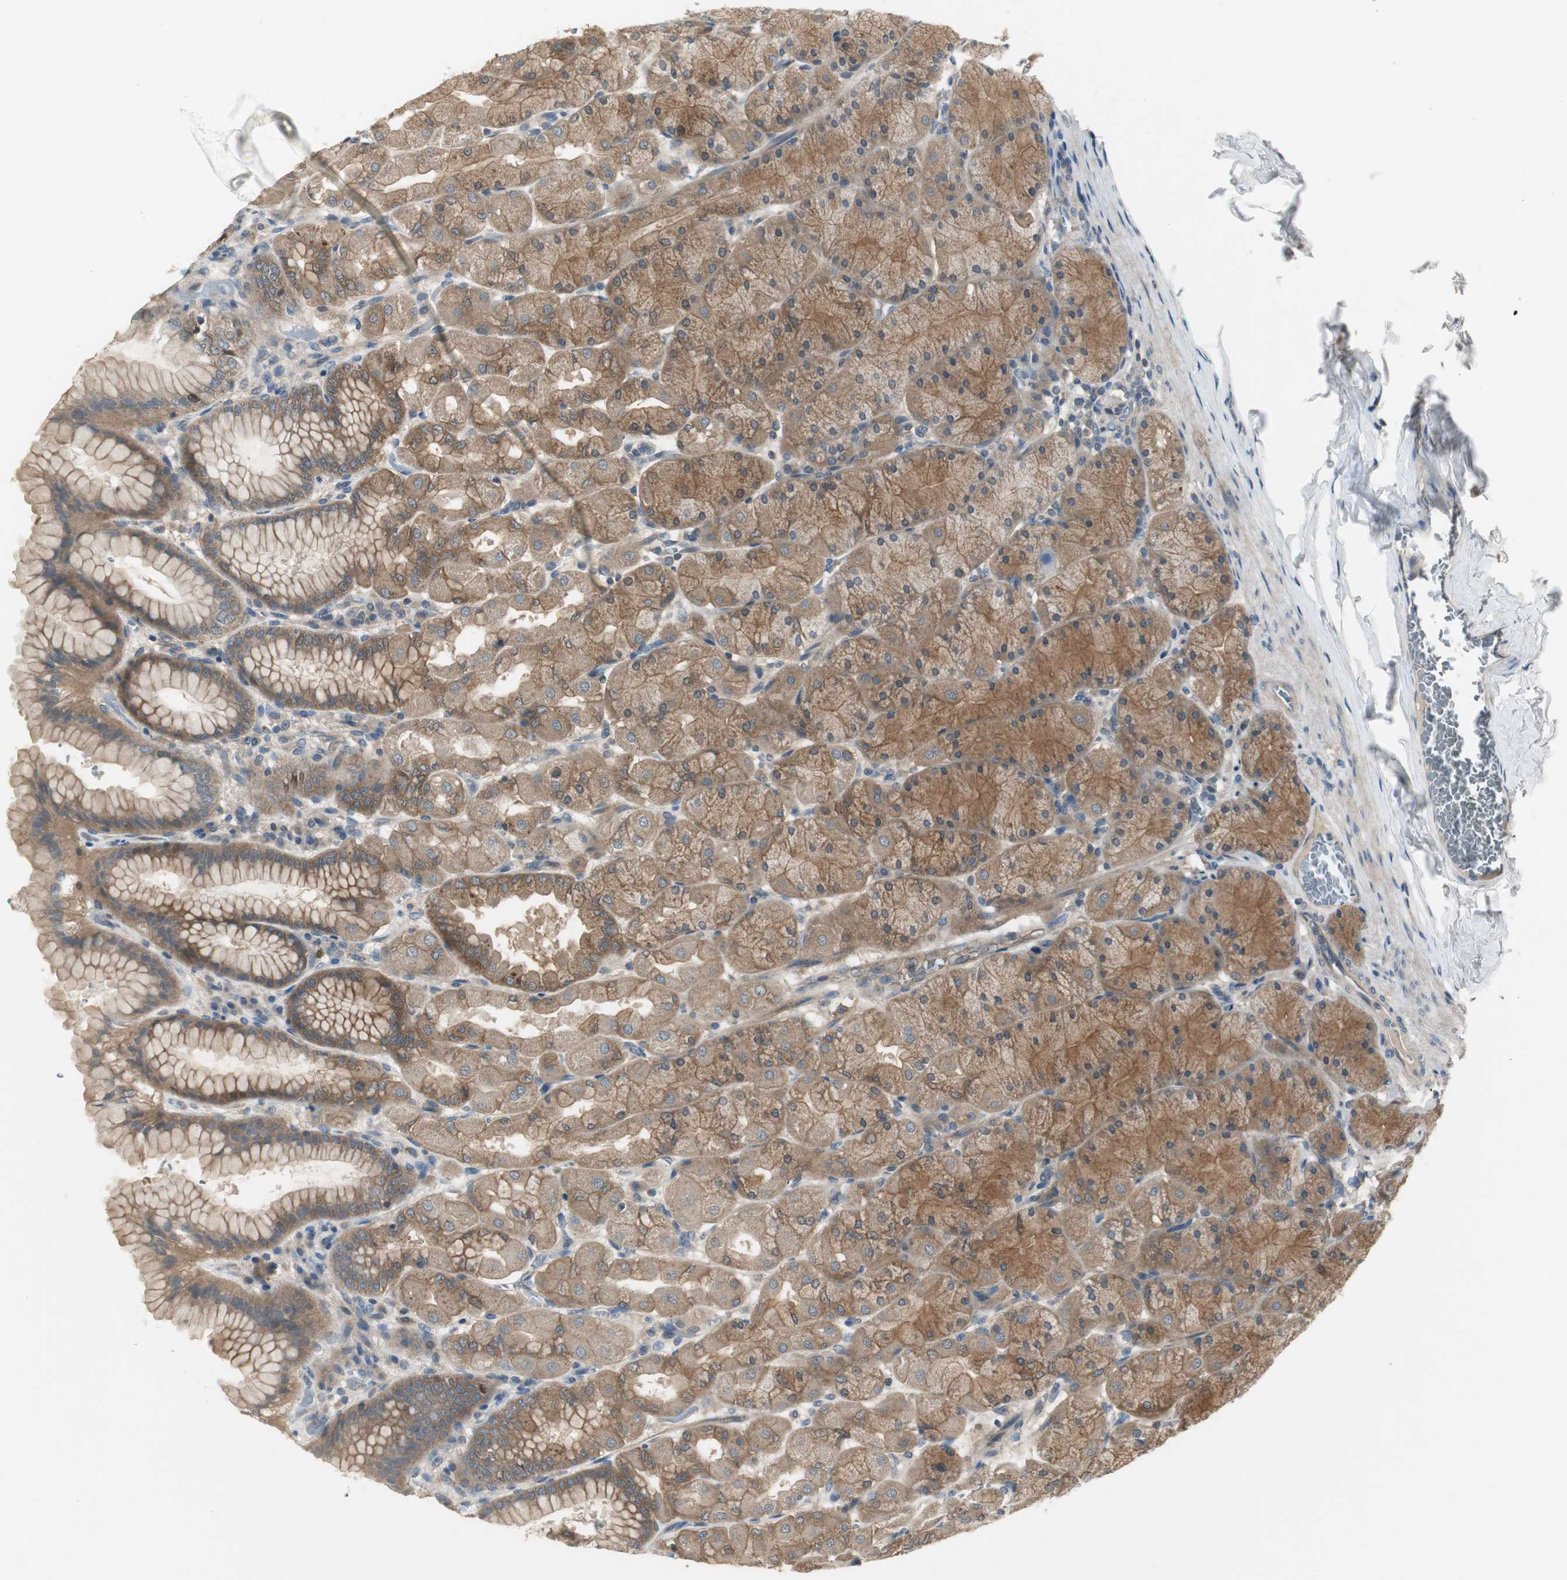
{"staining": {"intensity": "moderate", "quantity": ">75%", "location": "cytoplasmic/membranous"}, "tissue": "stomach", "cell_type": "Glandular cells", "image_type": "normal", "snomed": [{"axis": "morphology", "description": "Normal tissue, NOS"}, {"axis": "topography", "description": "Stomach, upper"}], "caption": "Immunohistochemical staining of benign stomach exhibits medium levels of moderate cytoplasmic/membranous staining in approximately >75% of glandular cells.", "gene": "PRKAA1", "patient": {"sex": "female", "age": 56}}